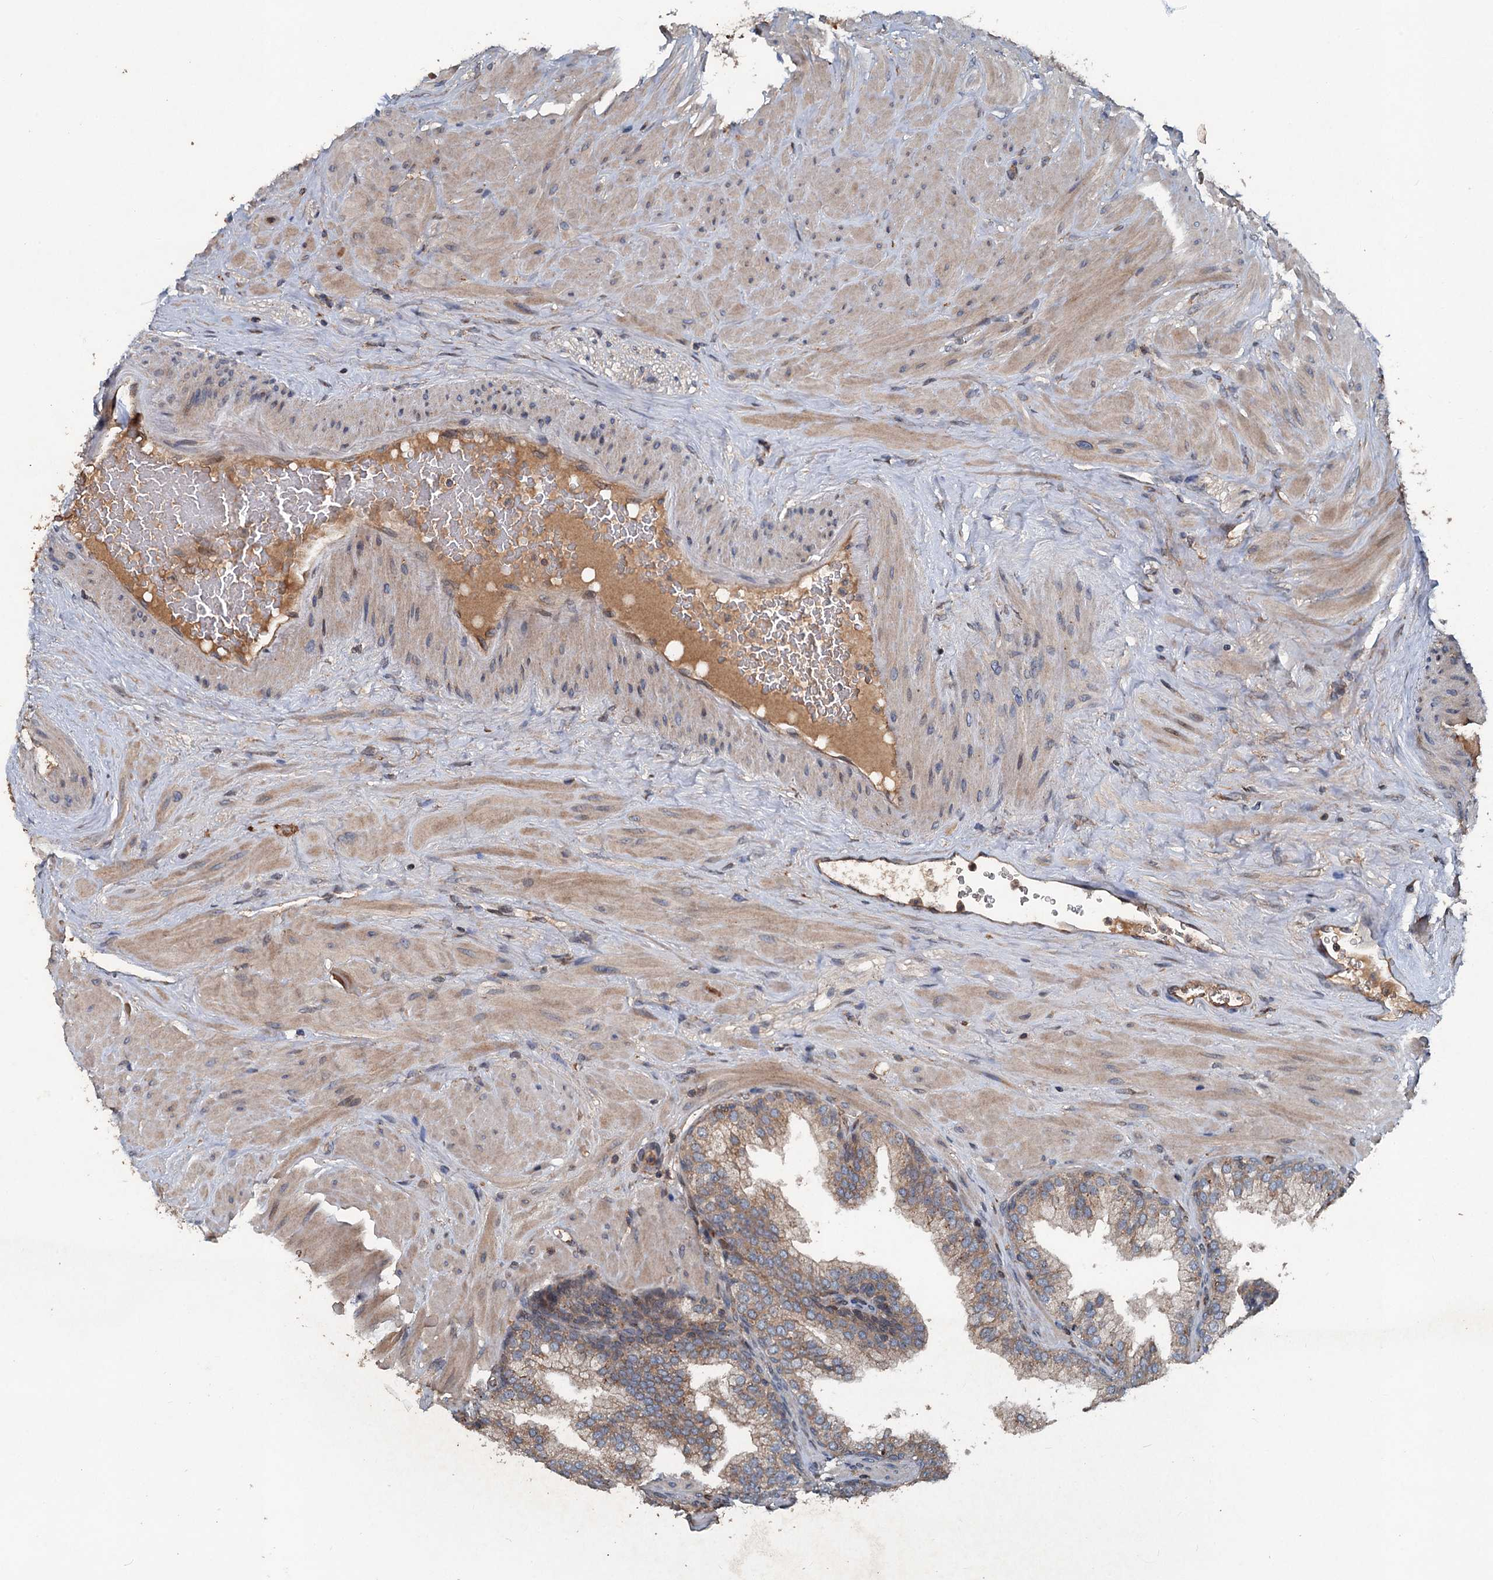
{"staining": {"intensity": "weak", "quantity": ">75%", "location": "cytoplasmic/membranous"}, "tissue": "prostate", "cell_type": "Glandular cells", "image_type": "normal", "snomed": [{"axis": "morphology", "description": "Normal tissue, NOS"}, {"axis": "topography", "description": "Prostate"}], "caption": "IHC (DAB) staining of unremarkable prostate demonstrates weak cytoplasmic/membranous protein staining in approximately >75% of glandular cells.", "gene": "TAPBPL", "patient": {"sex": "male", "age": 60}}